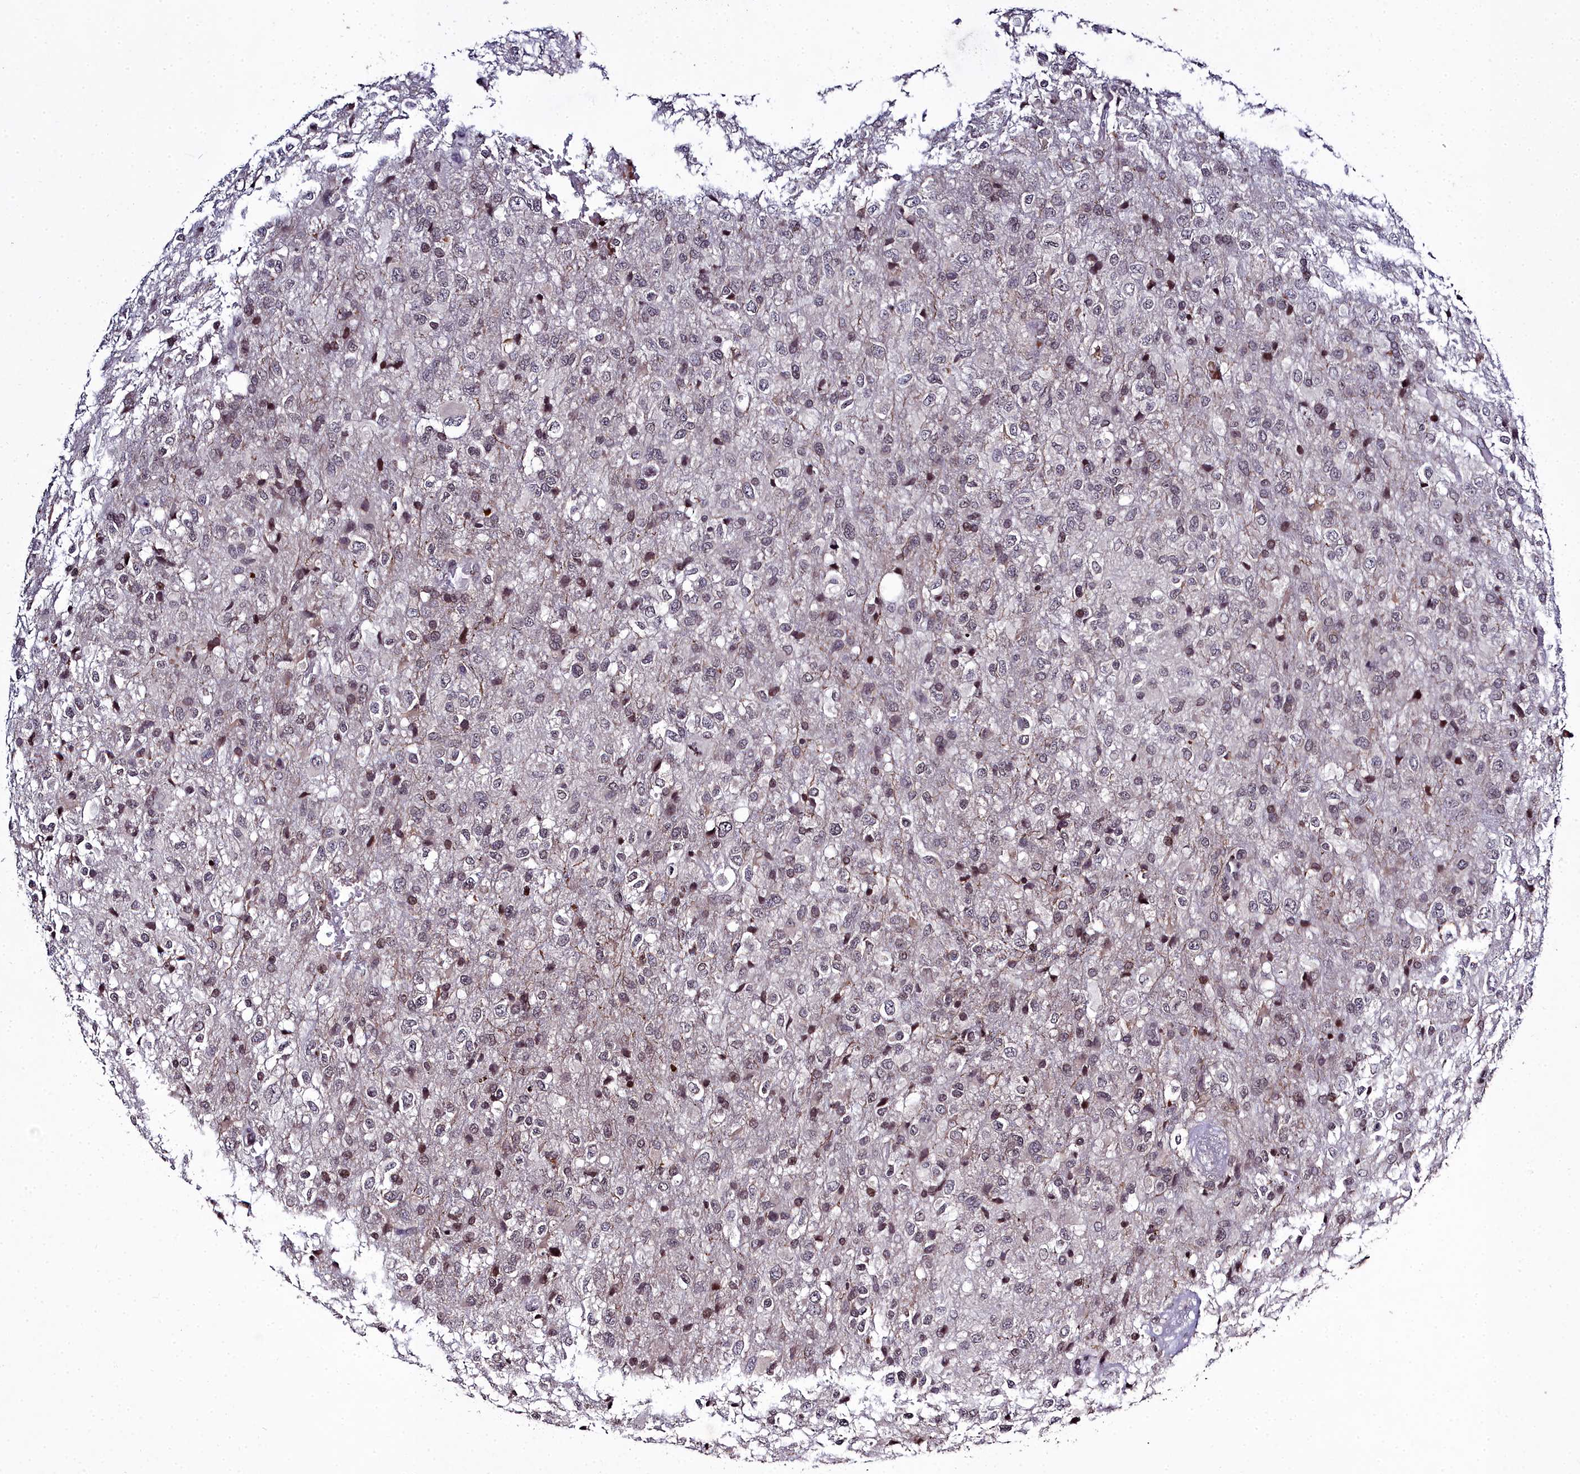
{"staining": {"intensity": "weak", "quantity": ">75%", "location": "cytoplasmic/membranous"}, "tissue": "glioma", "cell_type": "Tumor cells", "image_type": "cancer", "snomed": [{"axis": "morphology", "description": "Glioma, malignant, High grade"}, {"axis": "topography", "description": "Brain"}], "caption": "A high-resolution image shows IHC staining of glioma, which demonstrates weak cytoplasmic/membranous positivity in about >75% of tumor cells.", "gene": "FZD4", "patient": {"sex": "female", "age": 74}}